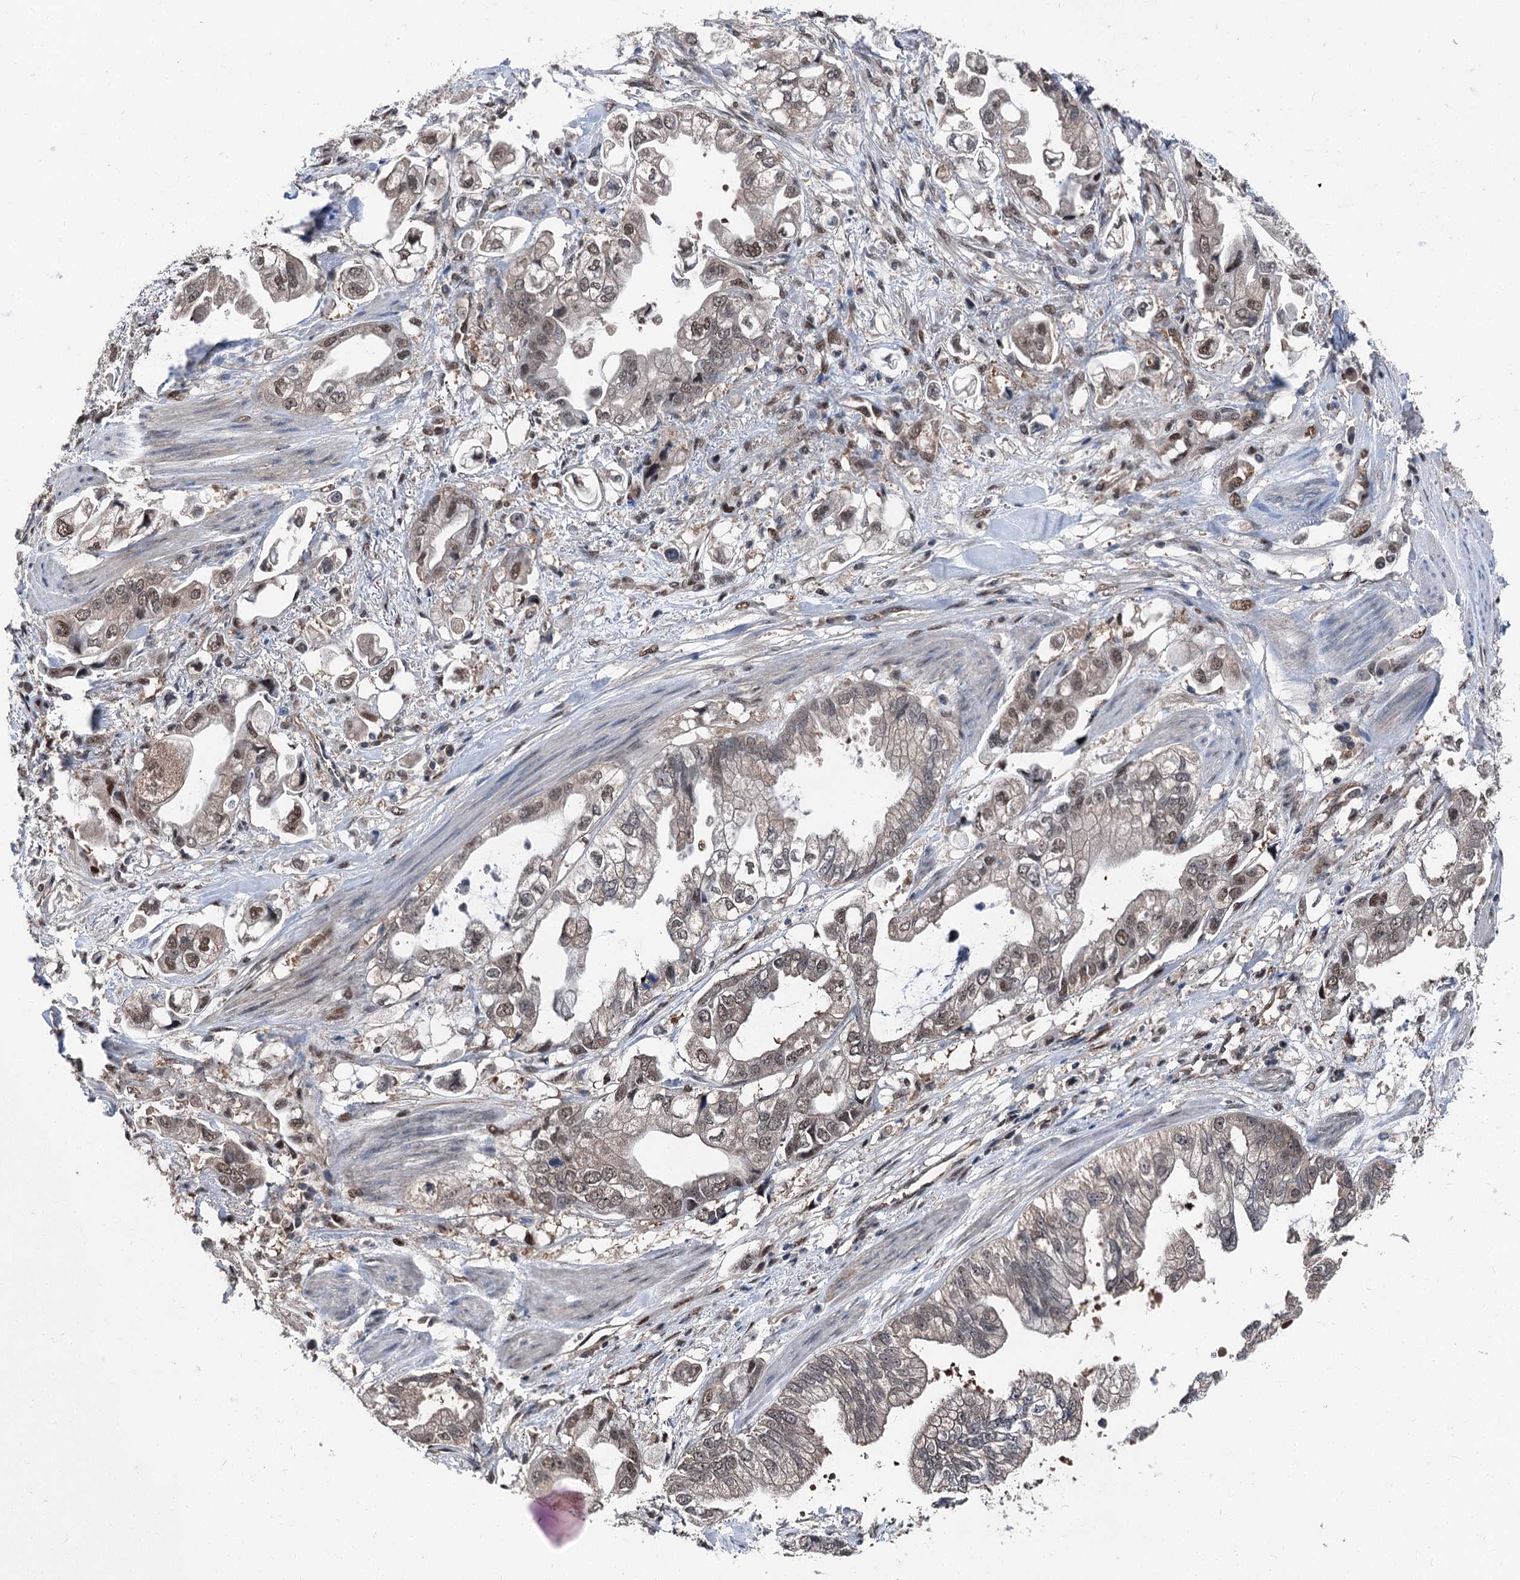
{"staining": {"intensity": "weak", "quantity": ">75%", "location": "nuclear"}, "tissue": "stomach cancer", "cell_type": "Tumor cells", "image_type": "cancer", "snomed": [{"axis": "morphology", "description": "Adenocarcinoma, NOS"}, {"axis": "topography", "description": "Stomach"}], "caption": "Immunohistochemical staining of stomach adenocarcinoma displays low levels of weak nuclear expression in approximately >75% of tumor cells.", "gene": "PSMD13", "patient": {"sex": "male", "age": 62}}